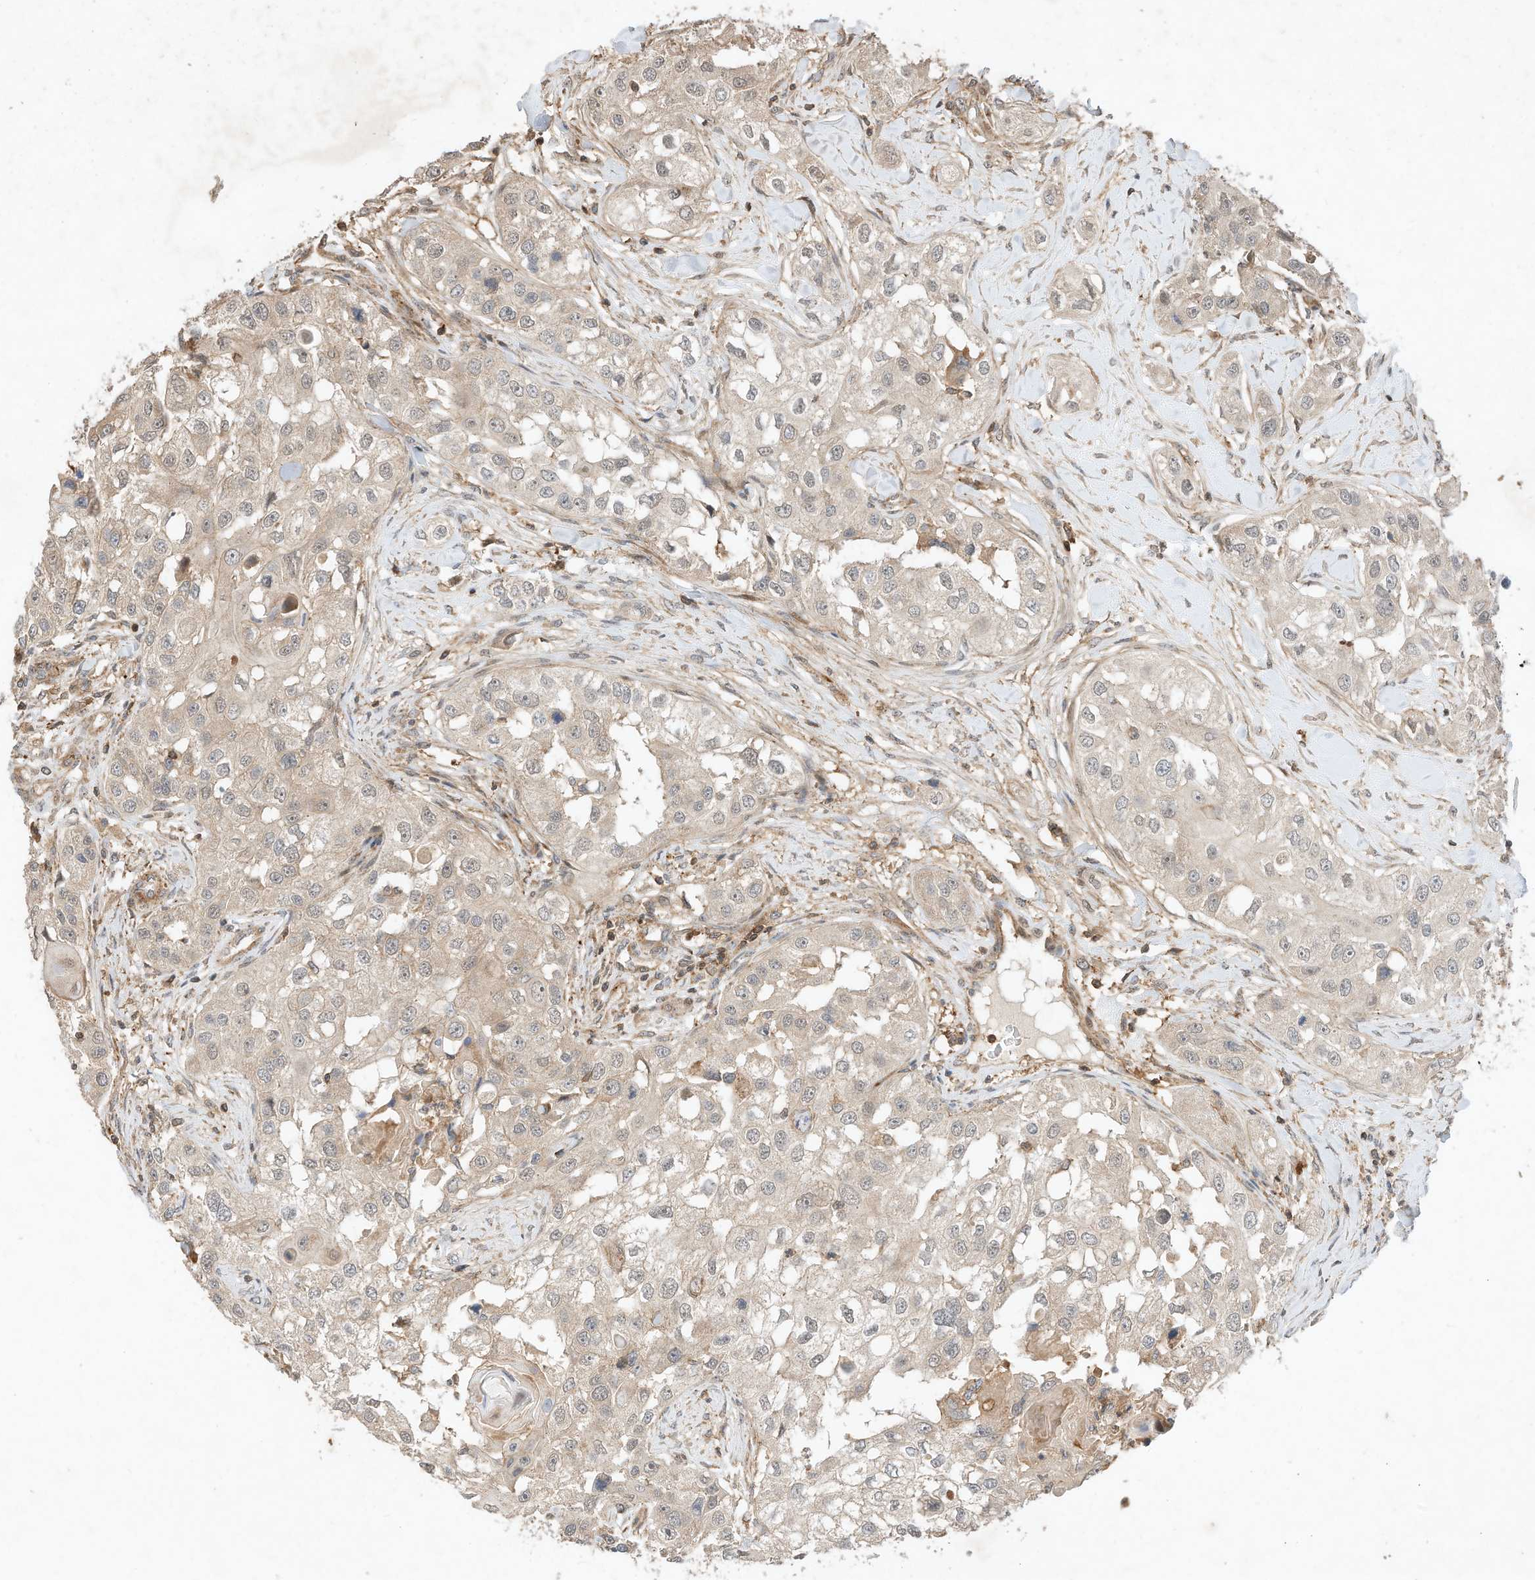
{"staining": {"intensity": "negative", "quantity": "none", "location": "none"}, "tissue": "head and neck cancer", "cell_type": "Tumor cells", "image_type": "cancer", "snomed": [{"axis": "morphology", "description": "Normal tissue, NOS"}, {"axis": "morphology", "description": "Squamous cell carcinoma, NOS"}, {"axis": "topography", "description": "Skeletal muscle"}, {"axis": "topography", "description": "Head-Neck"}], "caption": "The IHC photomicrograph has no significant positivity in tumor cells of head and neck squamous cell carcinoma tissue. (DAB (3,3'-diaminobenzidine) immunohistochemistry (IHC) visualized using brightfield microscopy, high magnification).", "gene": "CPAMD8", "patient": {"sex": "male", "age": 51}}